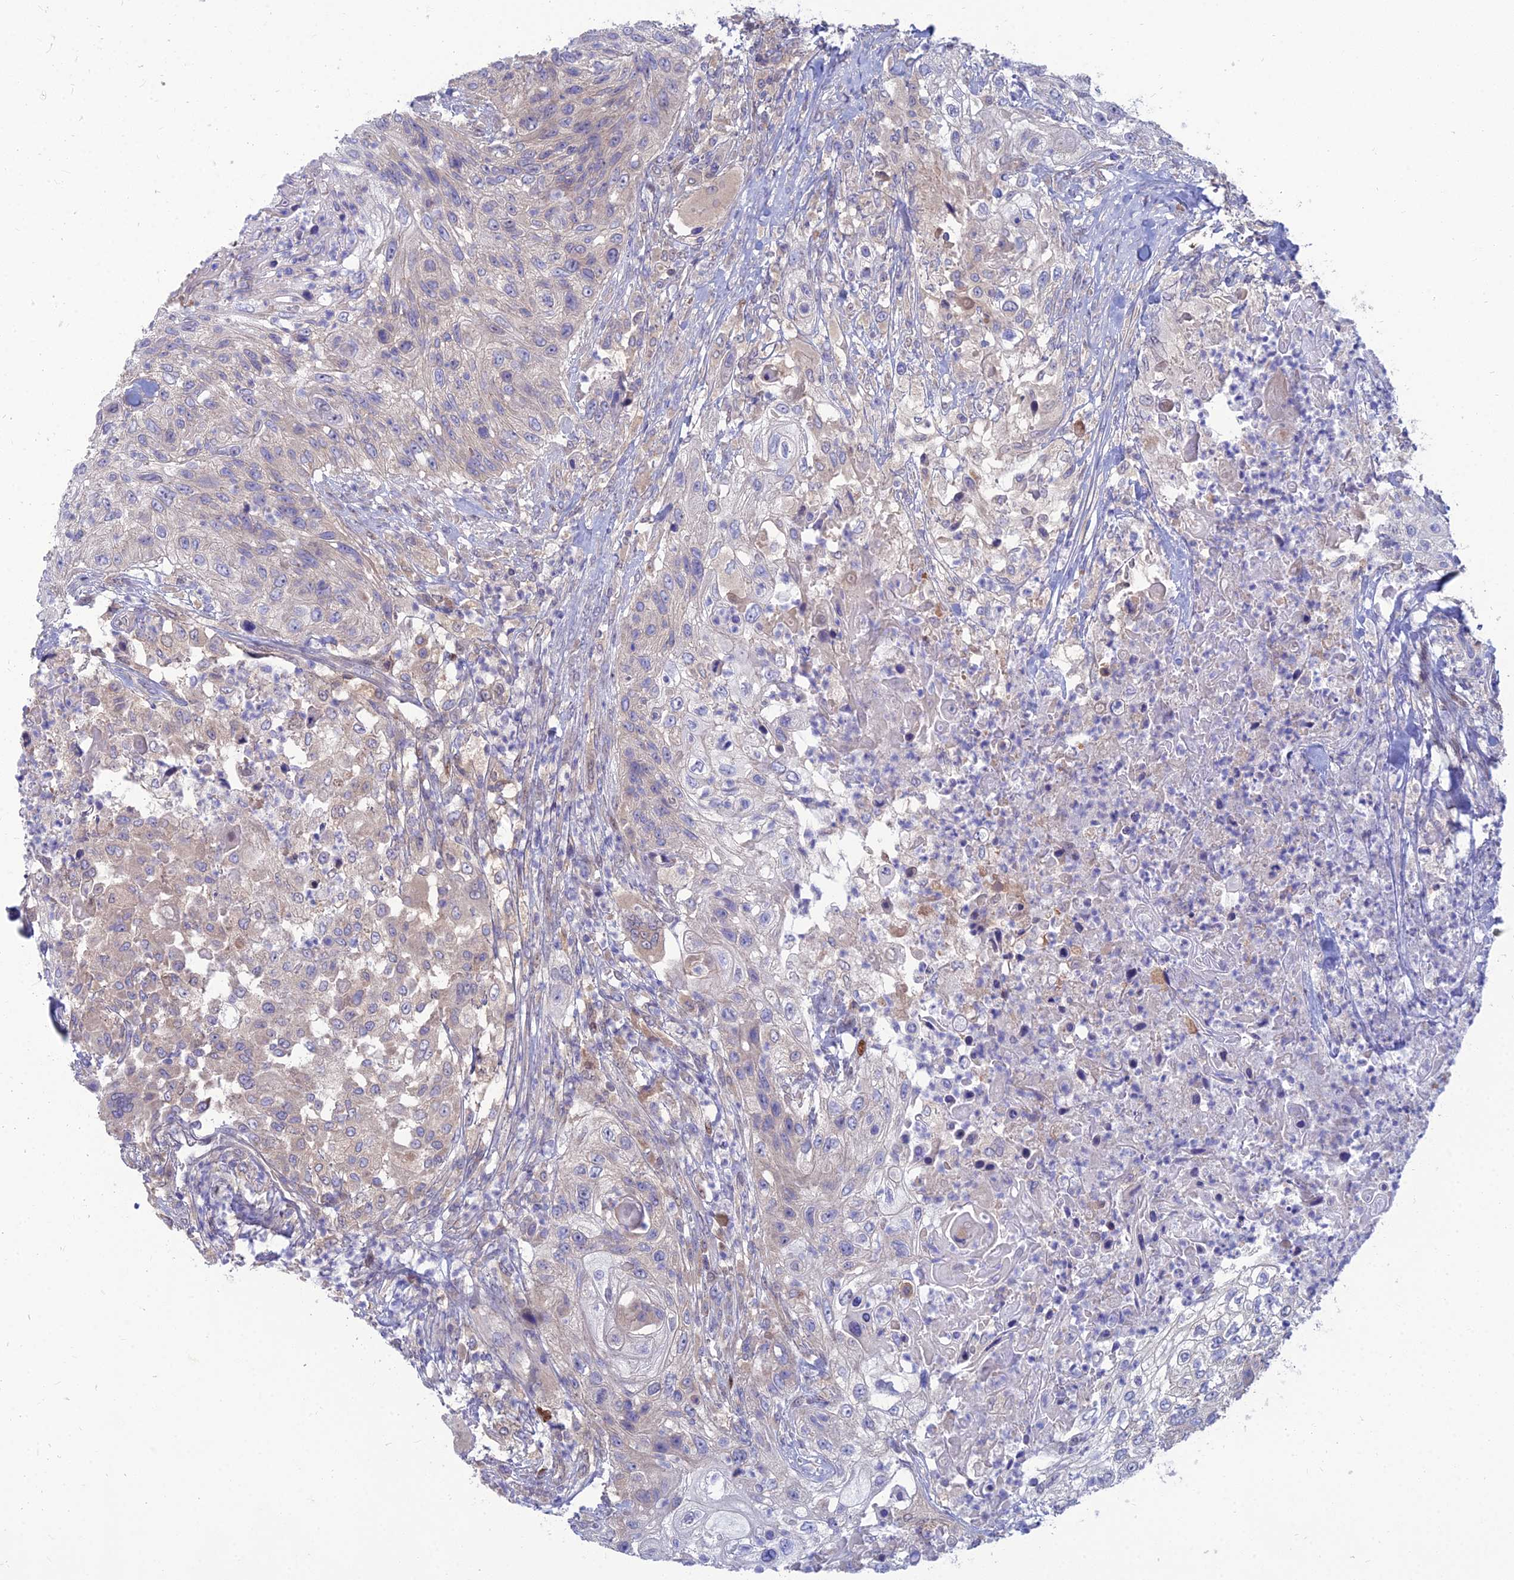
{"staining": {"intensity": "negative", "quantity": "none", "location": "none"}, "tissue": "urothelial cancer", "cell_type": "Tumor cells", "image_type": "cancer", "snomed": [{"axis": "morphology", "description": "Urothelial carcinoma, High grade"}, {"axis": "topography", "description": "Urinary bladder"}], "caption": "This is a photomicrograph of immunohistochemistry (IHC) staining of high-grade urothelial carcinoma, which shows no positivity in tumor cells.", "gene": "DNPEP", "patient": {"sex": "female", "age": 60}}